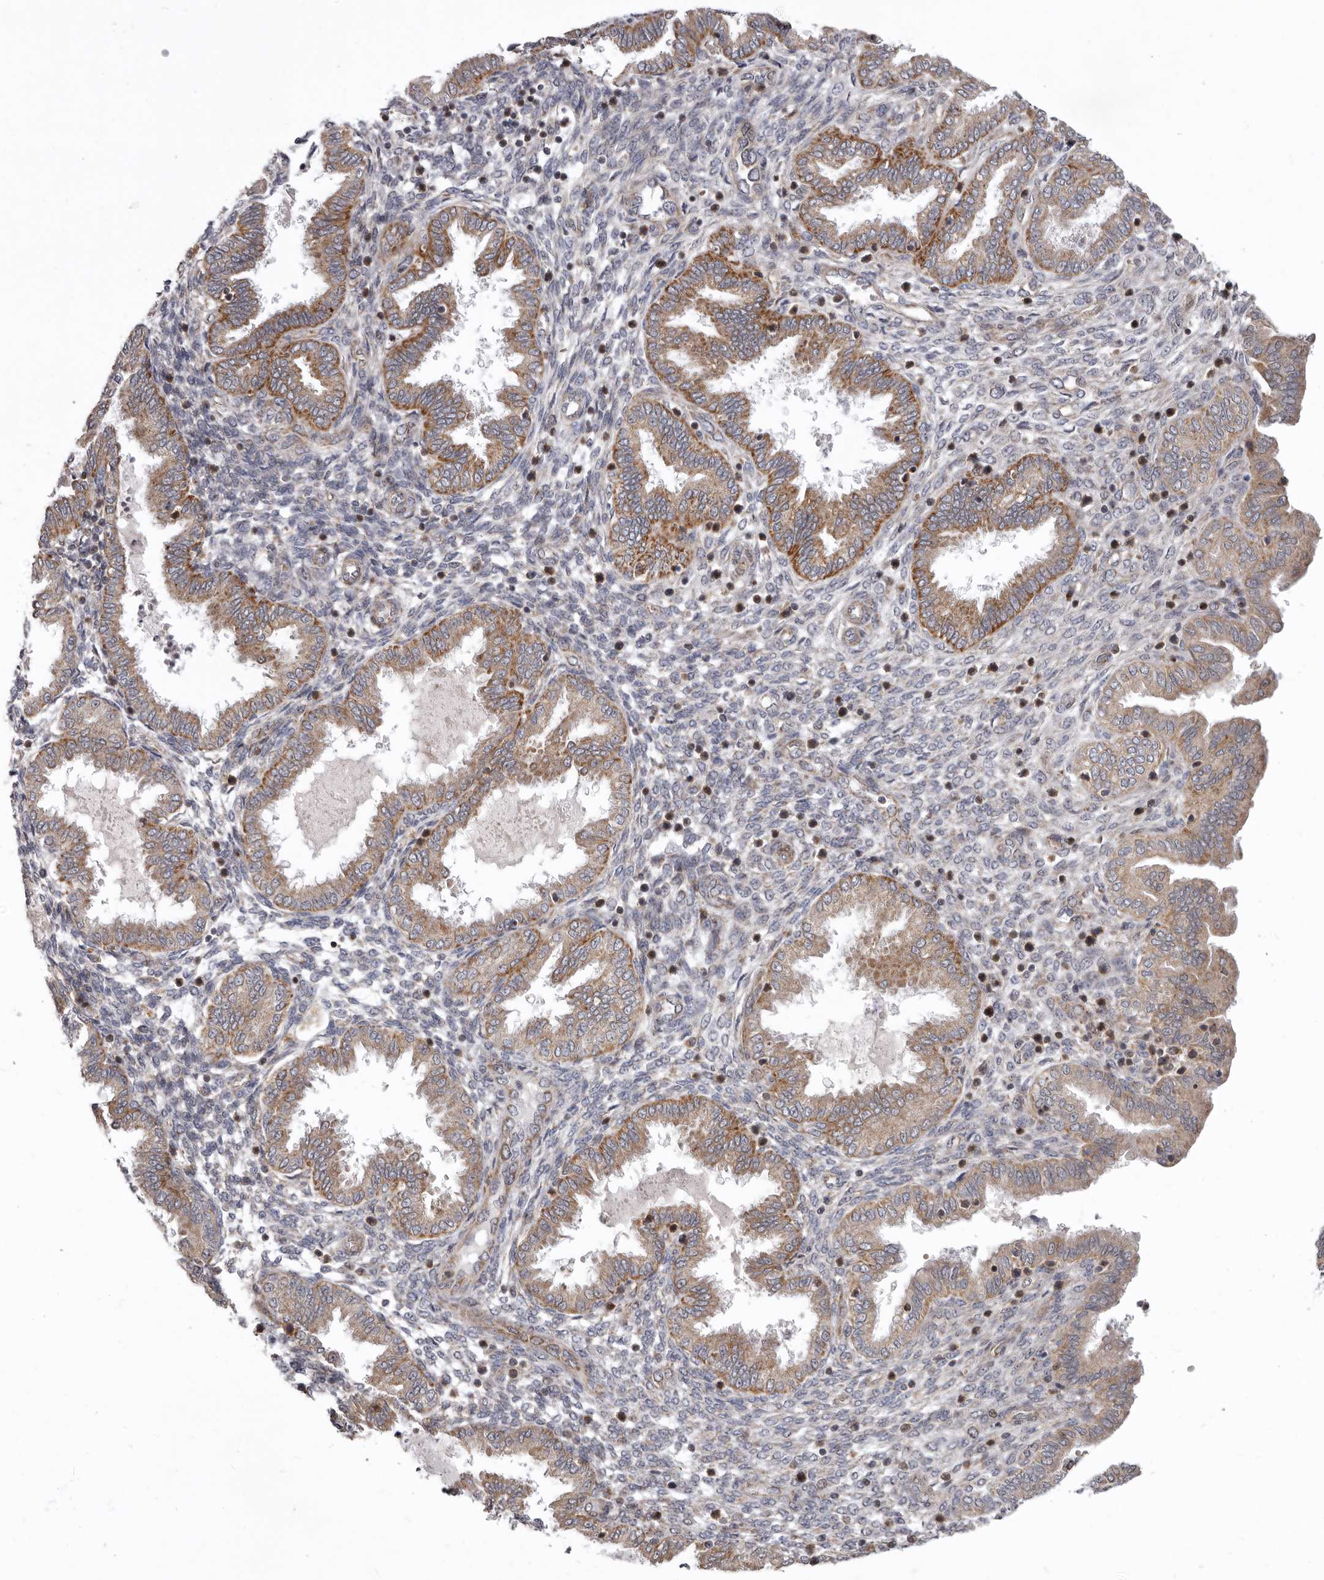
{"staining": {"intensity": "negative", "quantity": "none", "location": "none"}, "tissue": "endometrium", "cell_type": "Cells in endometrial stroma", "image_type": "normal", "snomed": [{"axis": "morphology", "description": "Normal tissue, NOS"}, {"axis": "topography", "description": "Endometrium"}], "caption": "Immunohistochemistry micrograph of benign endometrium stained for a protein (brown), which displays no staining in cells in endometrial stroma.", "gene": "SMC4", "patient": {"sex": "female", "age": 33}}